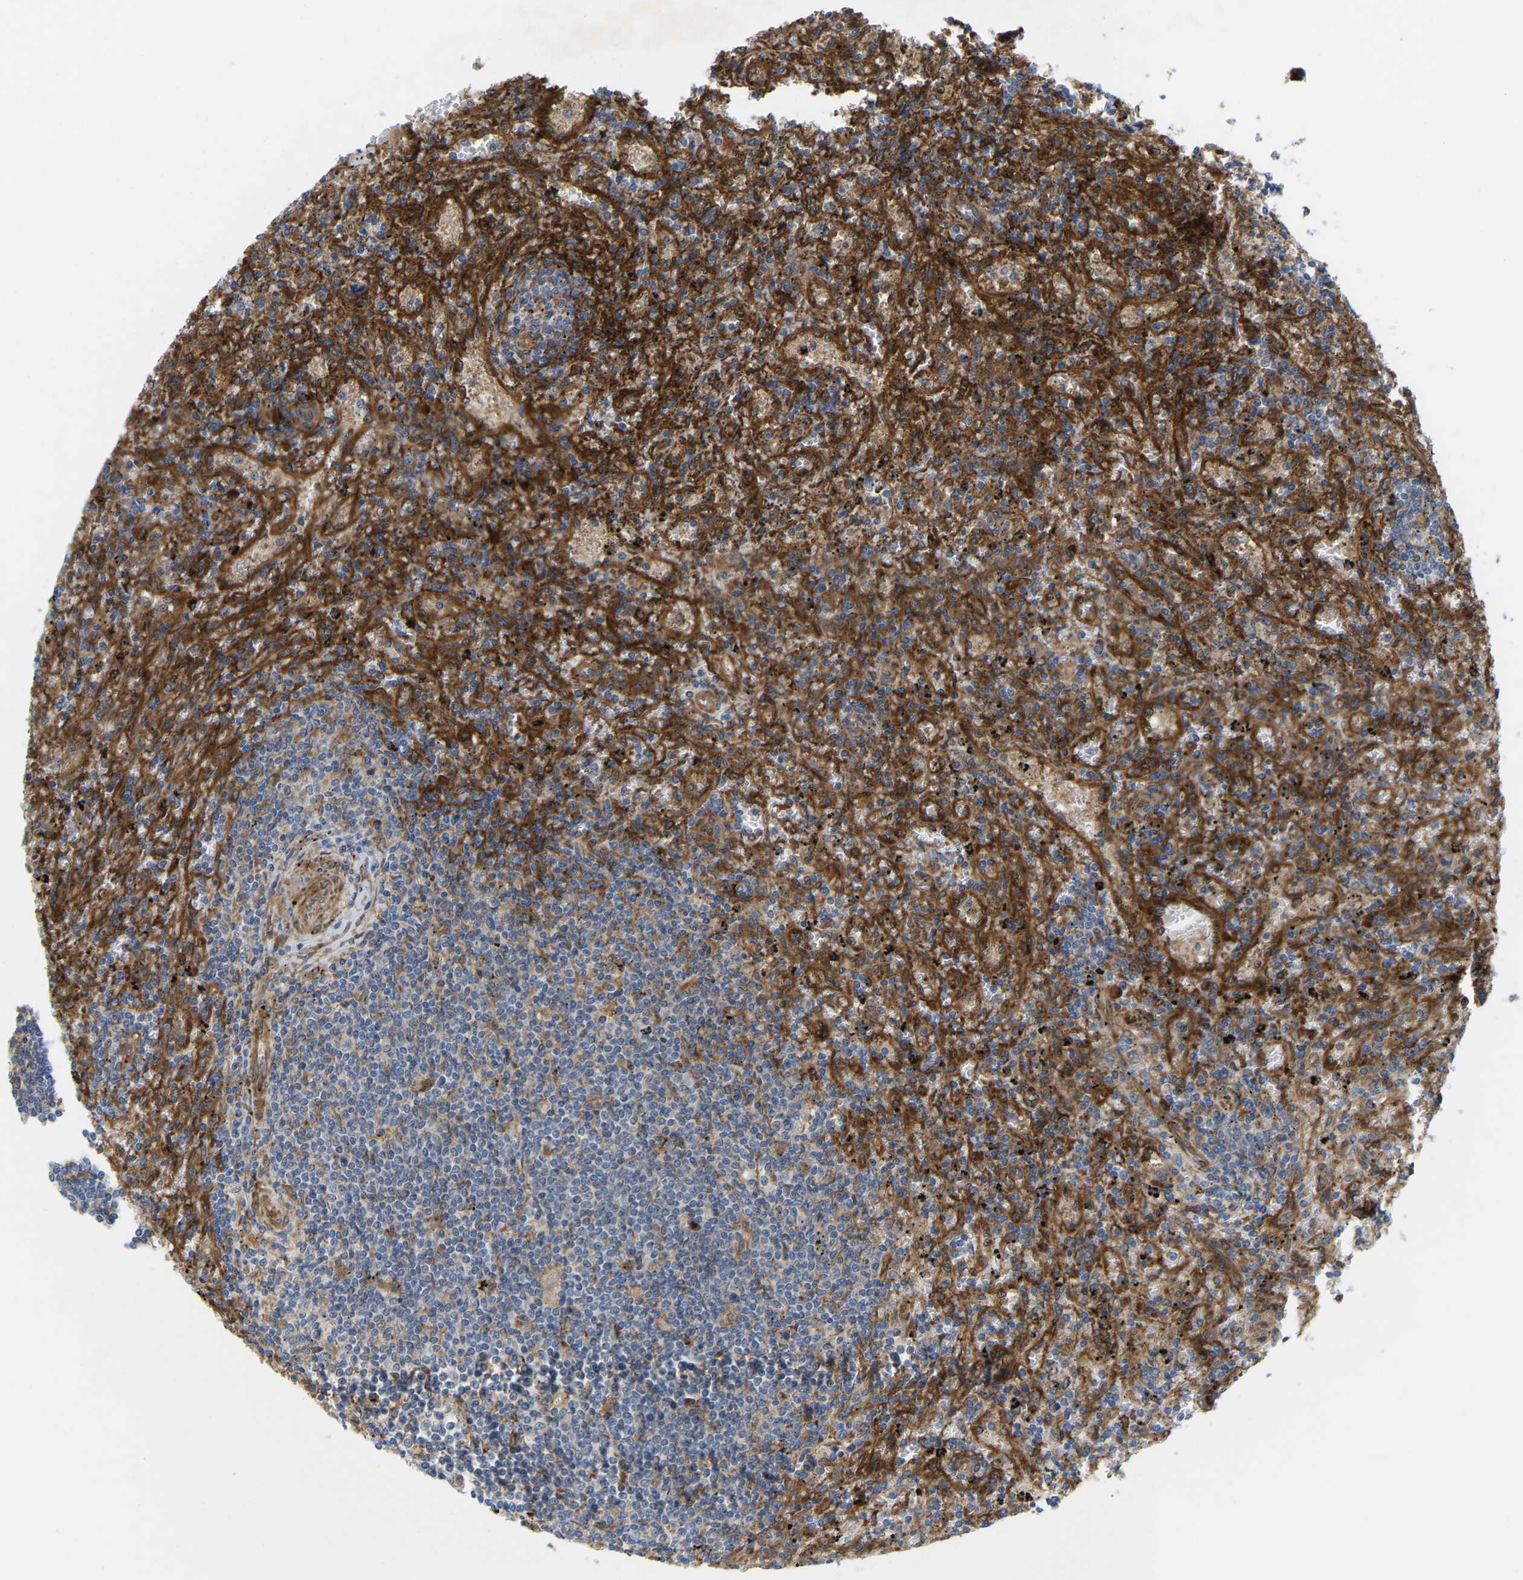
{"staining": {"intensity": "moderate", "quantity": "<25%", "location": "cytoplasmic/membranous"}, "tissue": "lymphoma", "cell_type": "Tumor cells", "image_type": "cancer", "snomed": [{"axis": "morphology", "description": "Malignant lymphoma, non-Hodgkin's type, Low grade"}, {"axis": "topography", "description": "Spleen"}], "caption": "This image reveals lymphoma stained with IHC to label a protein in brown. The cytoplasmic/membranous of tumor cells show moderate positivity for the protein. Nuclei are counter-stained blue.", "gene": "PICALM", "patient": {"sex": "male", "age": 76}}